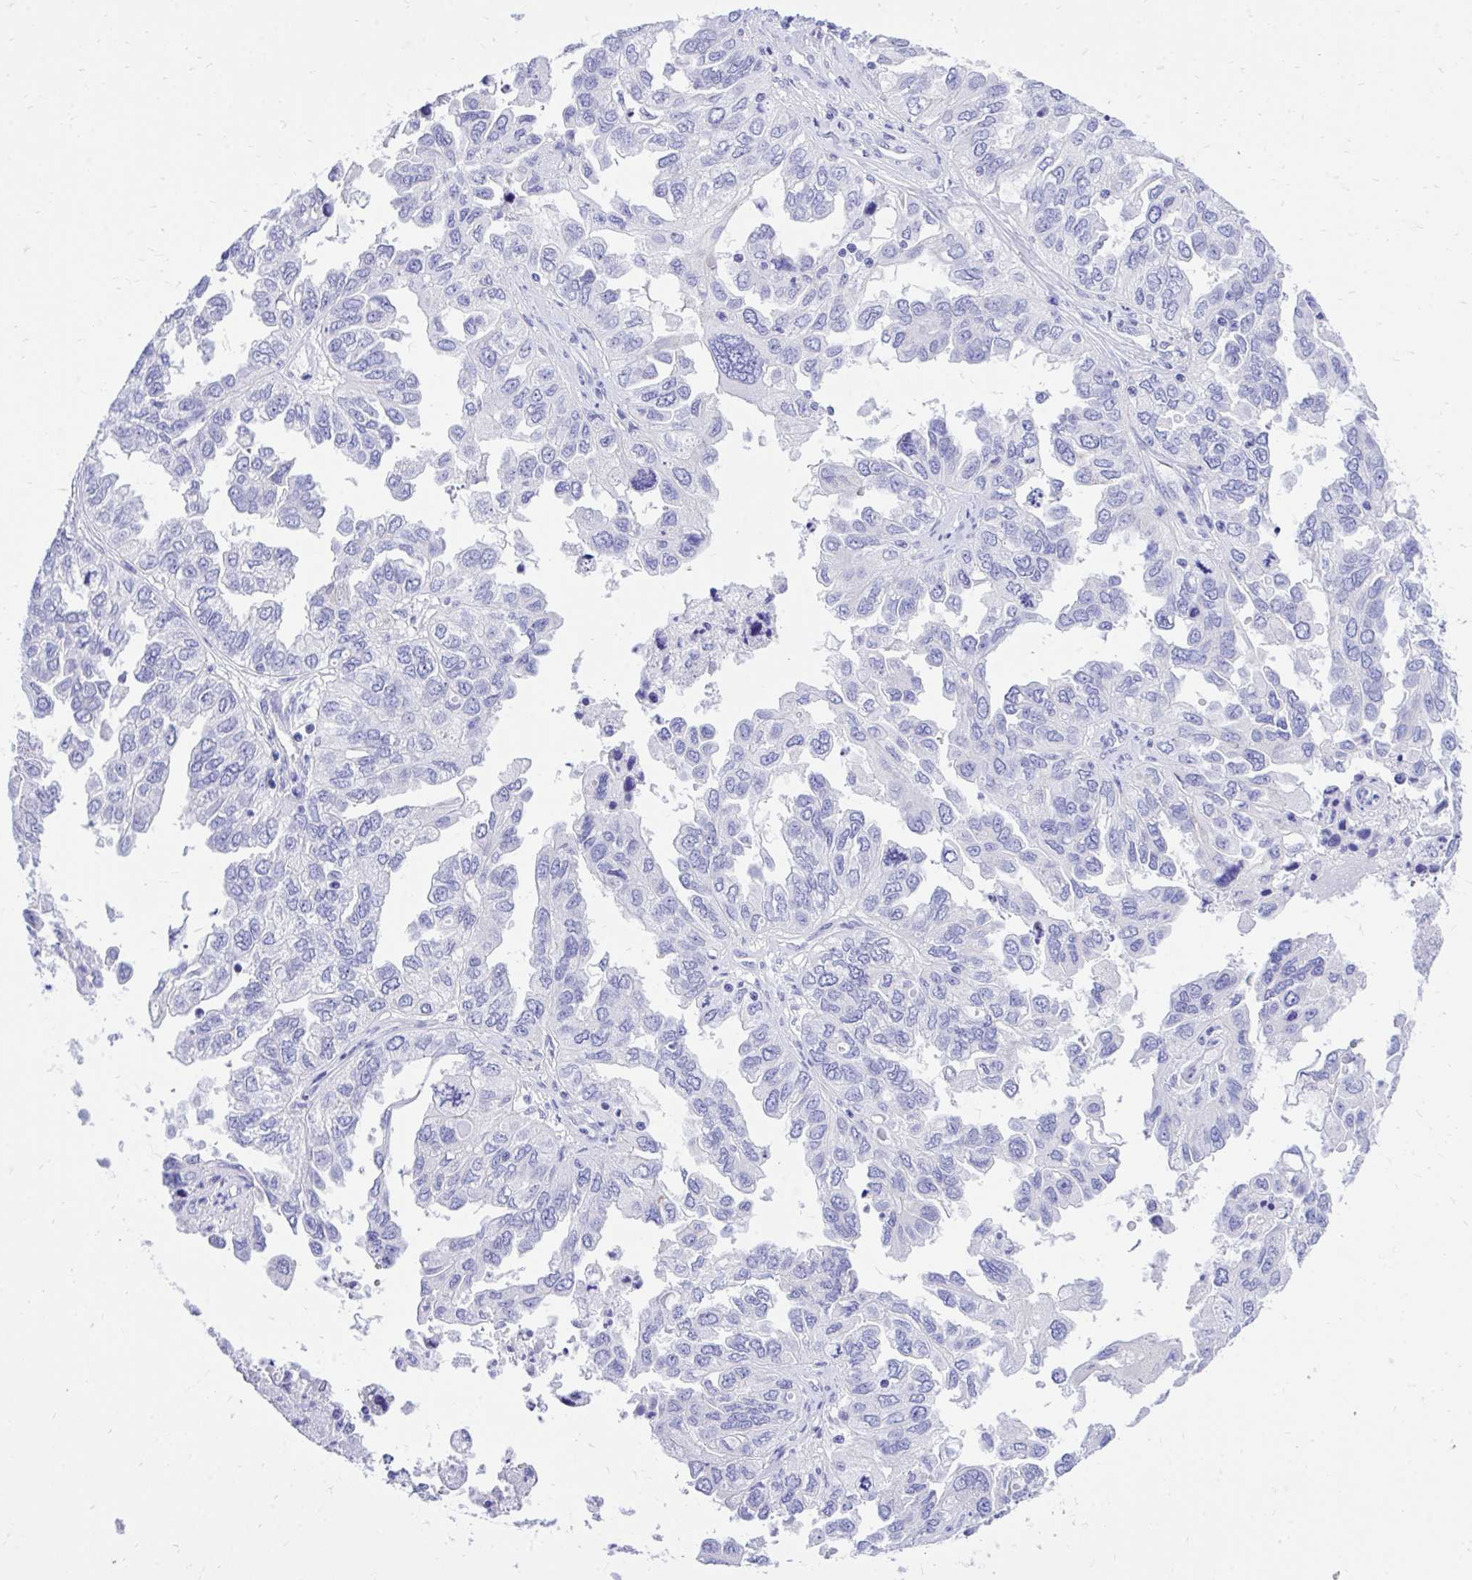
{"staining": {"intensity": "negative", "quantity": "none", "location": "none"}, "tissue": "ovarian cancer", "cell_type": "Tumor cells", "image_type": "cancer", "snomed": [{"axis": "morphology", "description": "Cystadenocarcinoma, serous, NOS"}, {"axis": "topography", "description": "Ovary"}], "caption": "Immunohistochemical staining of serous cystadenocarcinoma (ovarian) reveals no significant staining in tumor cells.", "gene": "MON1A", "patient": {"sex": "female", "age": 53}}